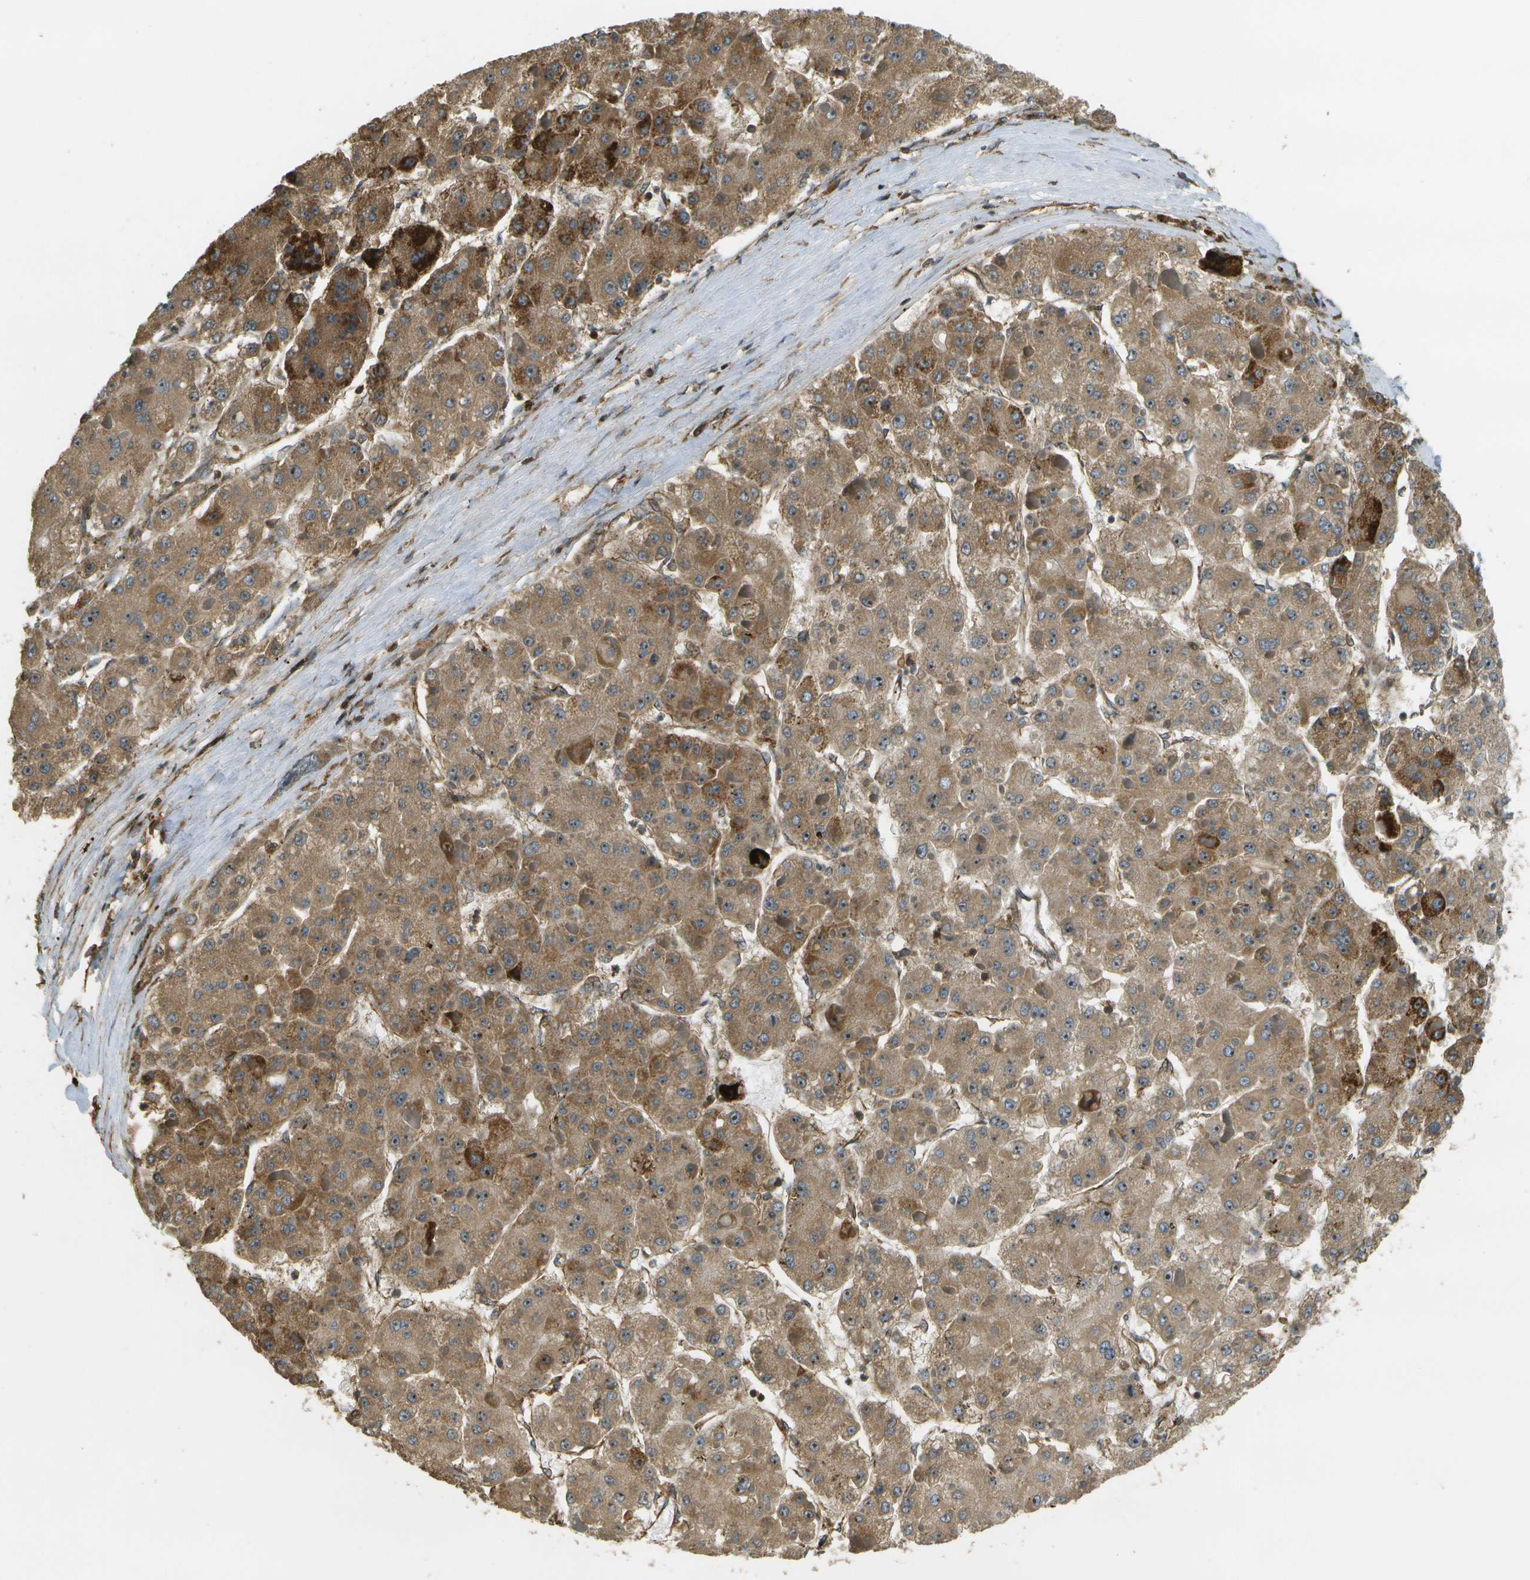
{"staining": {"intensity": "moderate", "quantity": ">75%", "location": "cytoplasmic/membranous,nuclear"}, "tissue": "liver cancer", "cell_type": "Tumor cells", "image_type": "cancer", "snomed": [{"axis": "morphology", "description": "Carcinoma, Hepatocellular, NOS"}, {"axis": "topography", "description": "Liver"}], "caption": "The image demonstrates a brown stain indicating the presence of a protein in the cytoplasmic/membranous and nuclear of tumor cells in hepatocellular carcinoma (liver). The staining was performed using DAB (3,3'-diaminobenzidine), with brown indicating positive protein expression. Nuclei are stained blue with hematoxylin.", "gene": "LRP12", "patient": {"sex": "female", "age": 73}}